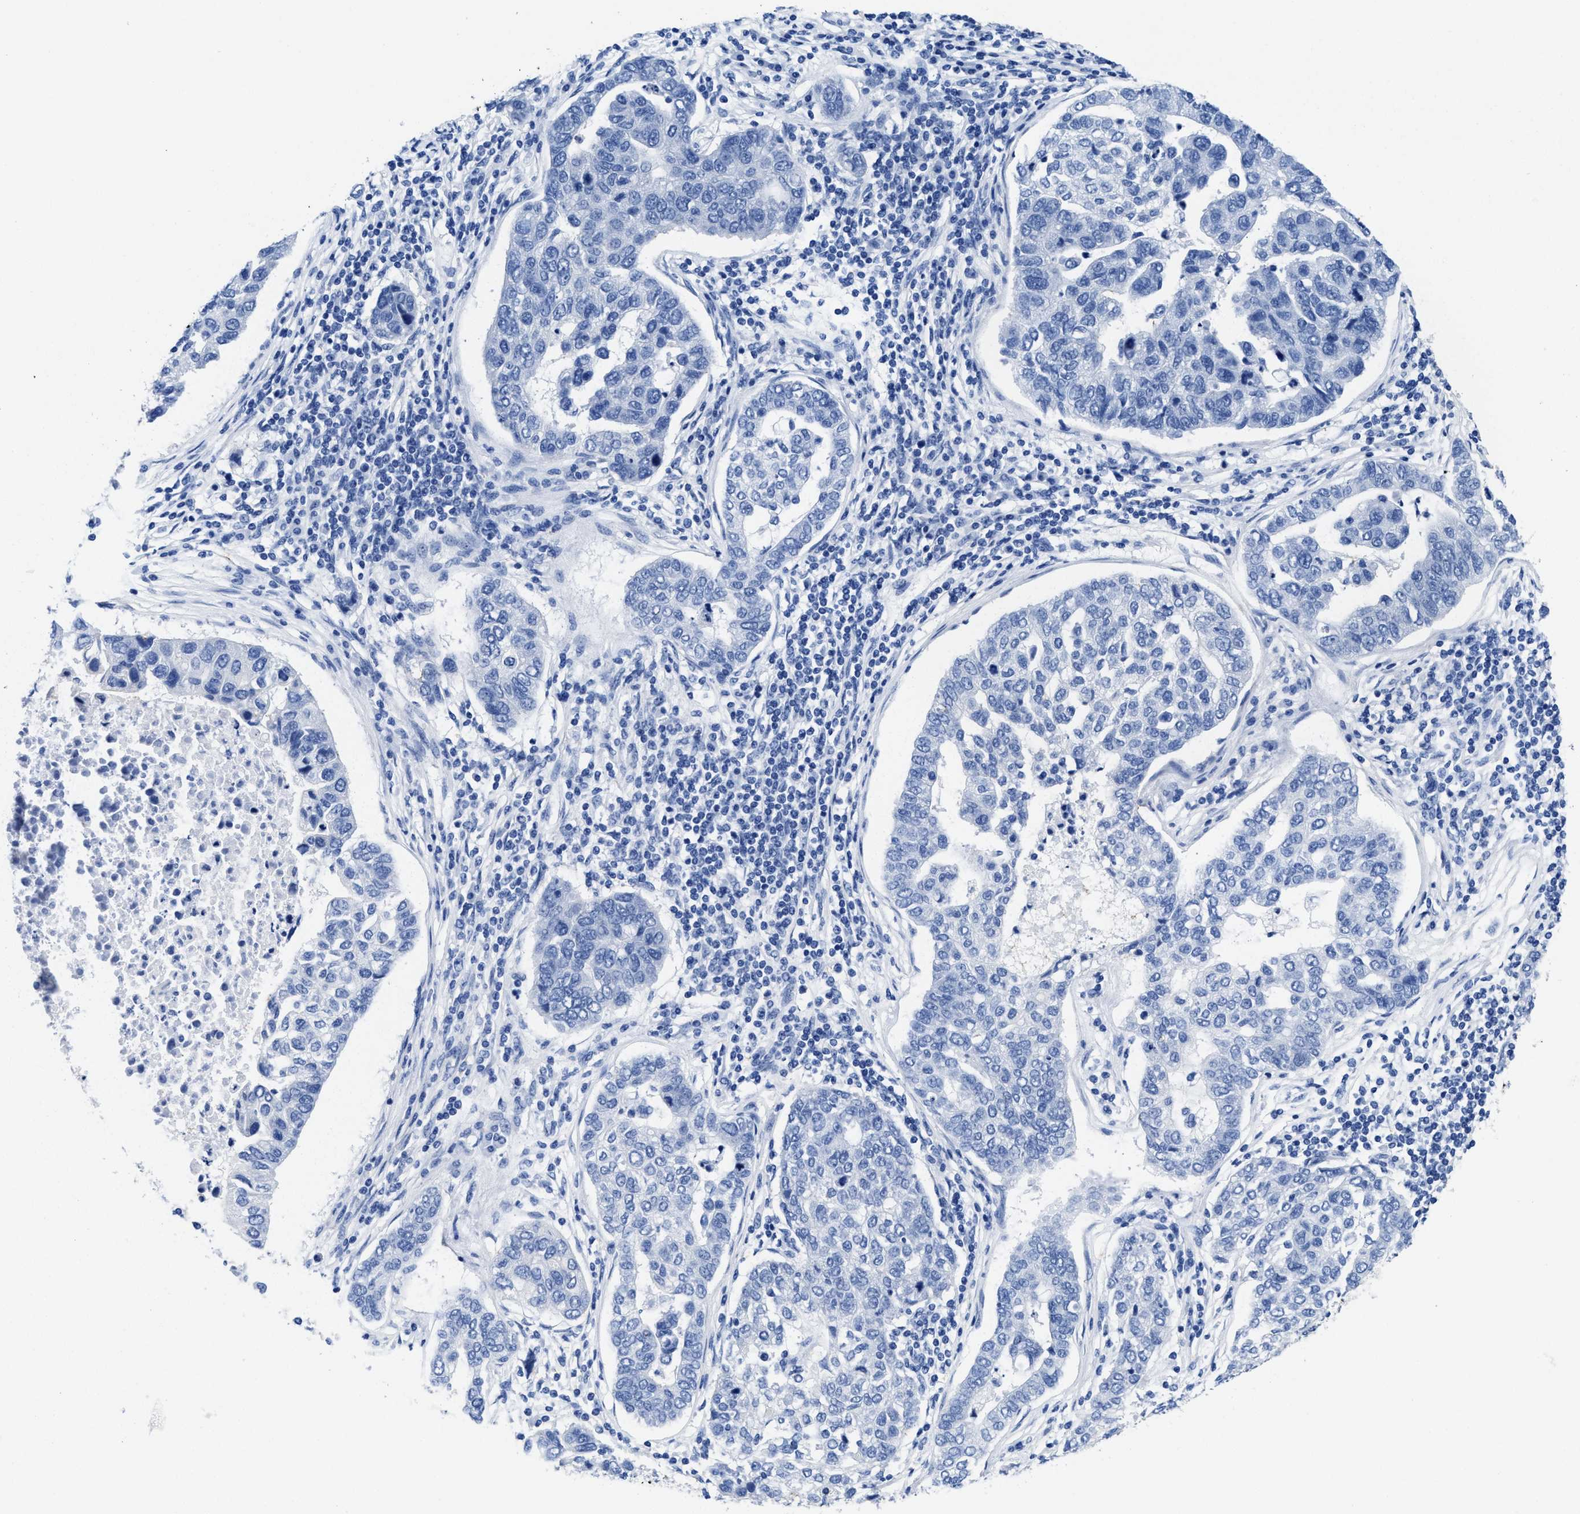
{"staining": {"intensity": "negative", "quantity": "none", "location": "none"}, "tissue": "pancreatic cancer", "cell_type": "Tumor cells", "image_type": "cancer", "snomed": [{"axis": "morphology", "description": "Adenocarcinoma, NOS"}, {"axis": "topography", "description": "Pancreas"}], "caption": "Tumor cells are negative for protein expression in human pancreatic adenocarcinoma.", "gene": "HOOK1", "patient": {"sex": "female", "age": 61}}